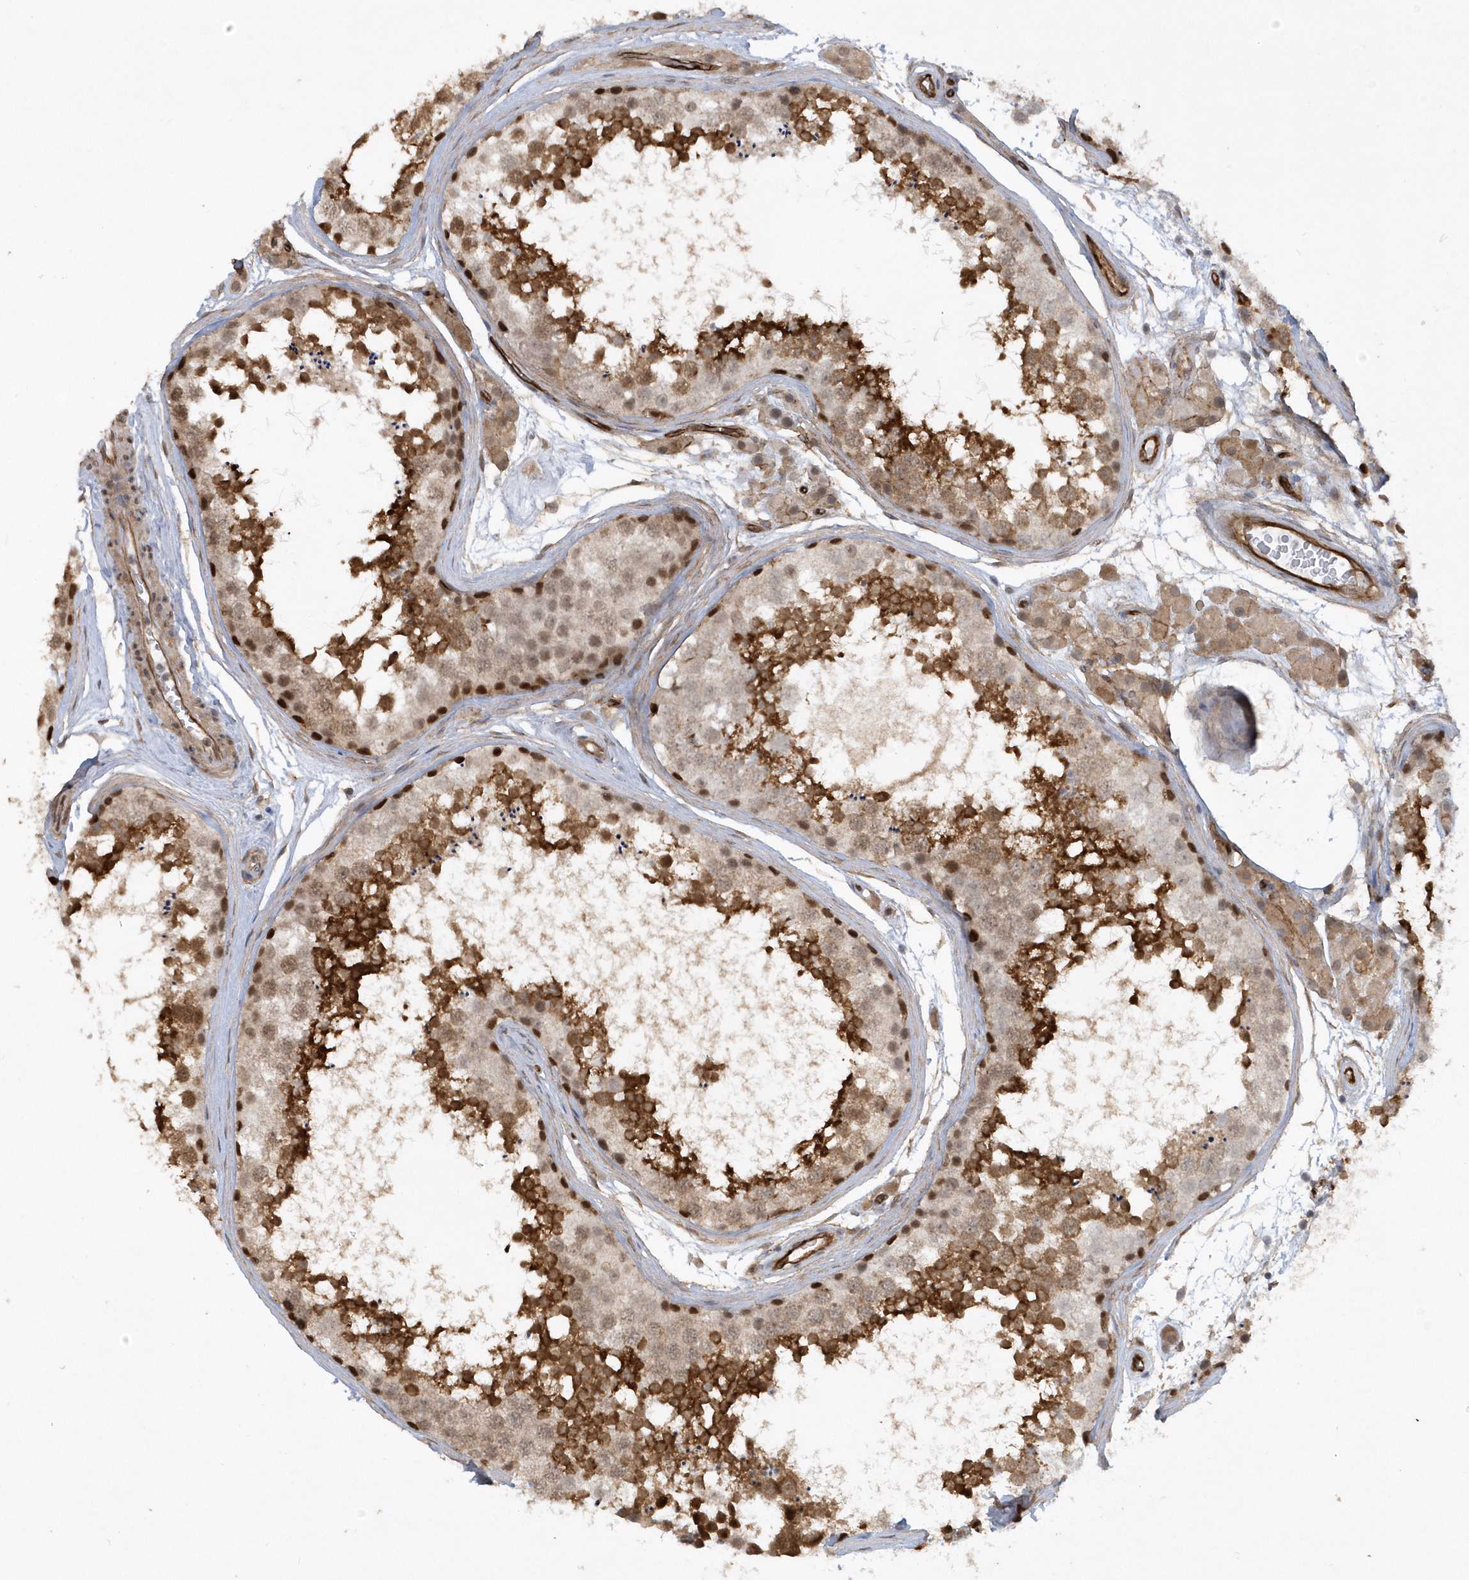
{"staining": {"intensity": "strong", "quantity": "25%-75%", "location": "cytoplasmic/membranous,nuclear"}, "tissue": "testis", "cell_type": "Cells in seminiferous ducts", "image_type": "normal", "snomed": [{"axis": "morphology", "description": "Normal tissue, NOS"}, {"axis": "topography", "description": "Testis"}], "caption": "Cells in seminiferous ducts demonstrate high levels of strong cytoplasmic/membranous,nuclear expression in about 25%-75% of cells in benign human testis.", "gene": "RAI14", "patient": {"sex": "male", "age": 56}}